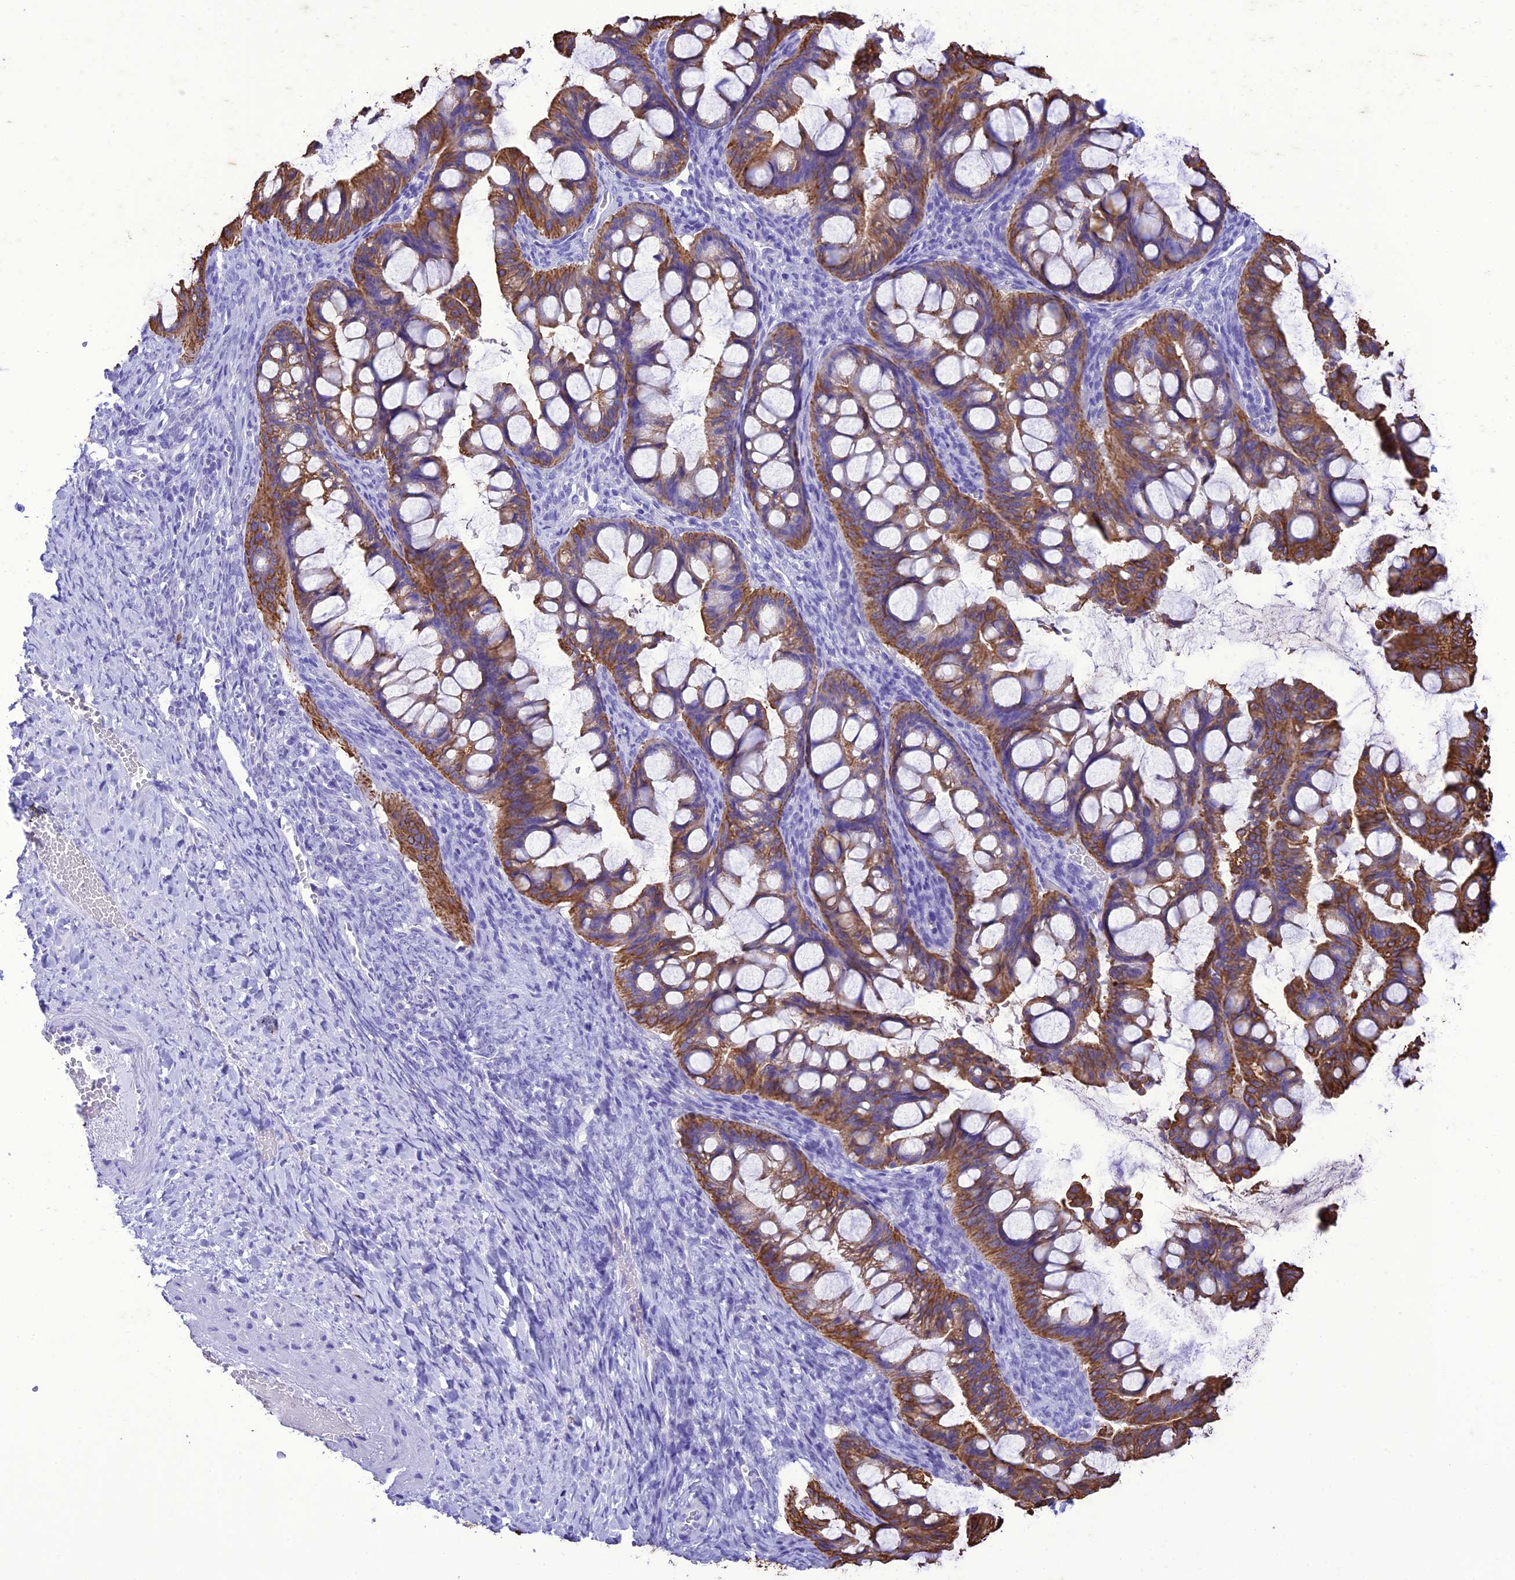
{"staining": {"intensity": "moderate", "quantity": ">75%", "location": "cytoplasmic/membranous"}, "tissue": "ovarian cancer", "cell_type": "Tumor cells", "image_type": "cancer", "snomed": [{"axis": "morphology", "description": "Cystadenocarcinoma, mucinous, NOS"}, {"axis": "topography", "description": "Ovary"}], "caption": "Human ovarian cancer (mucinous cystadenocarcinoma) stained with a protein marker shows moderate staining in tumor cells.", "gene": "VPS52", "patient": {"sex": "female", "age": 73}}